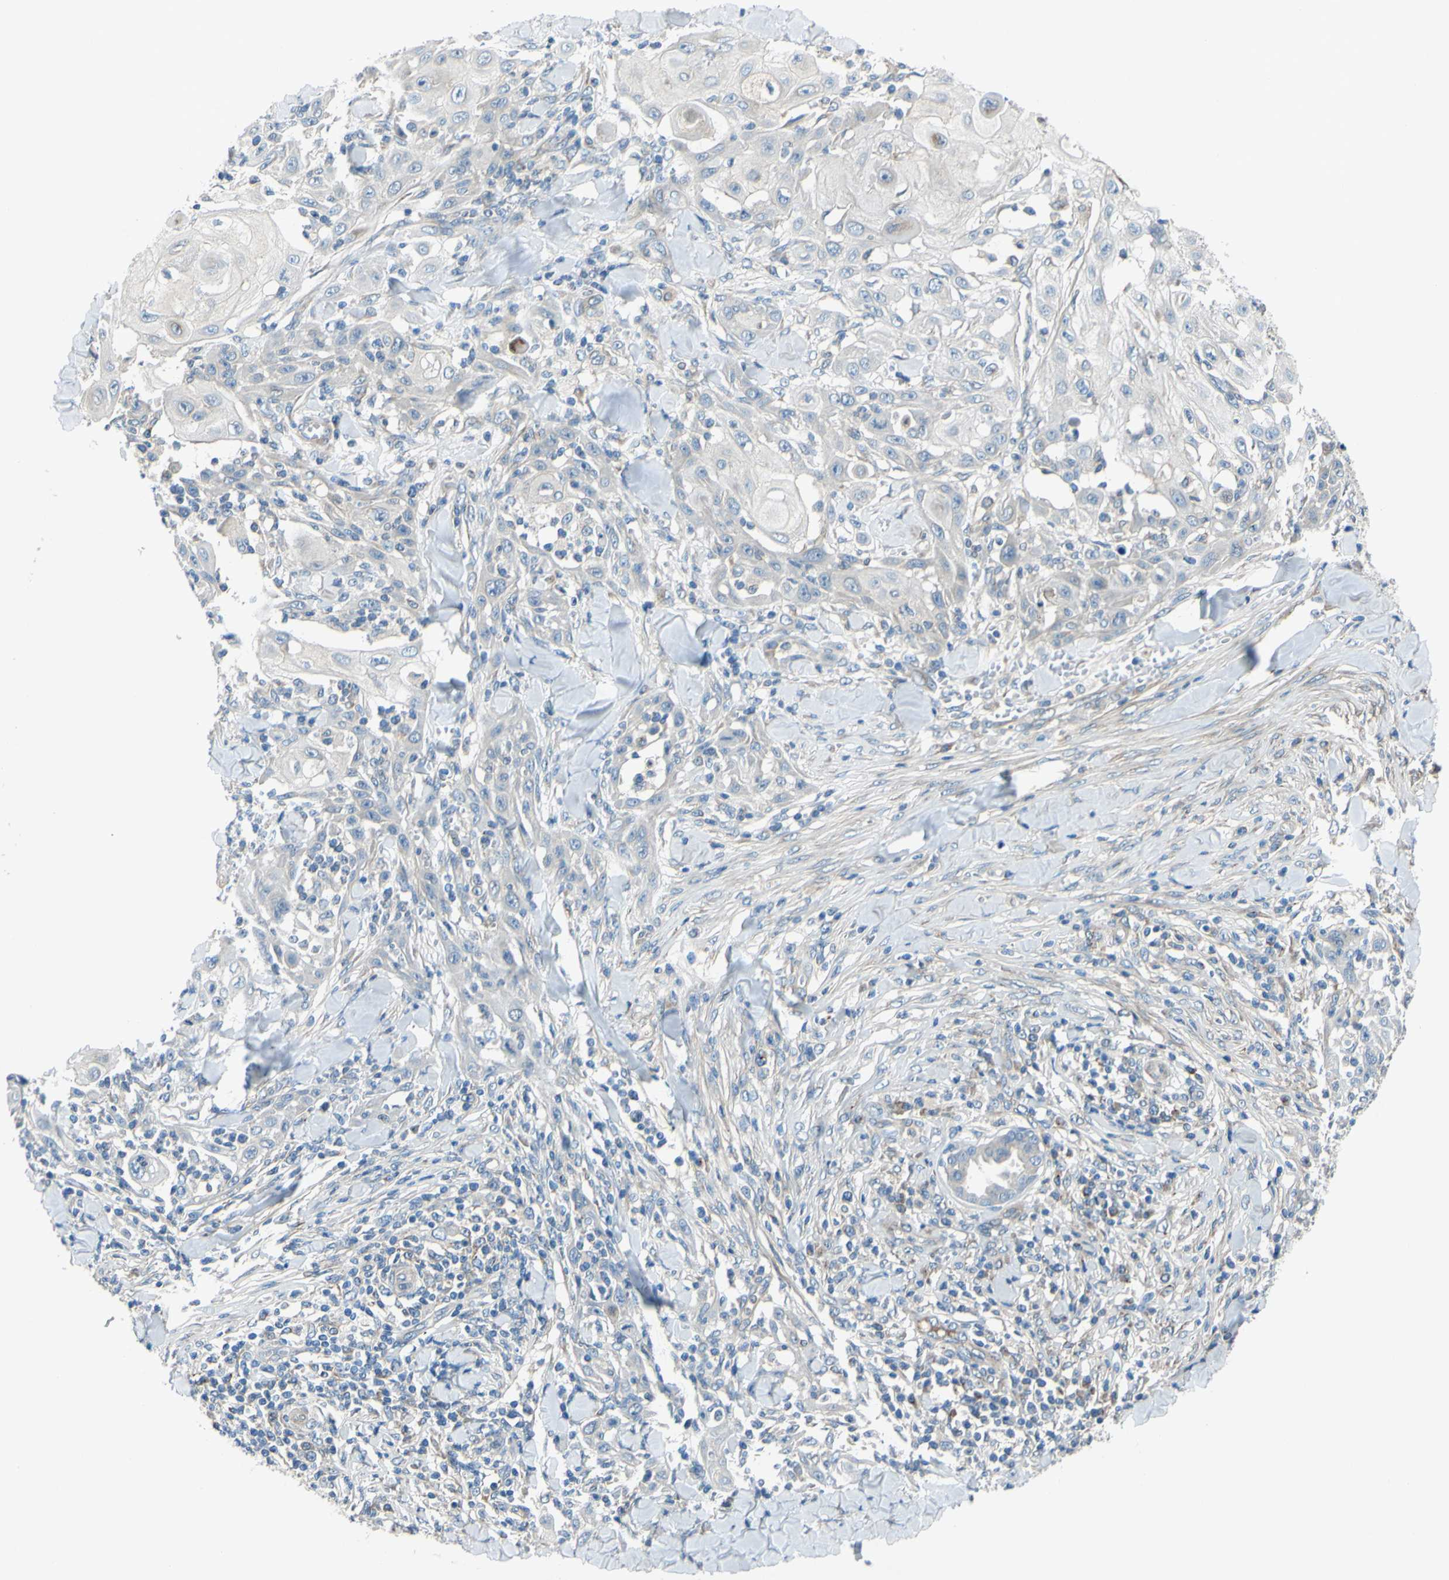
{"staining": {"intensity": "negative", "quantity": "none", "location": "none"}, "tissue": "skin cancer", "cell_type": "Tumor cells", "image_type": "cancer", "snomed": [{"axis": "morphology", "description": "Squamous cell carcinoma, NOS"}, {"axis": "topography", "description": "Skin"}], "caption": "Tumor cells are negative for brown protein staining in skin squamous cell carcinoma.", "gene": "ARHGAP1", "patient": {"sex": "male", "age": 24}}